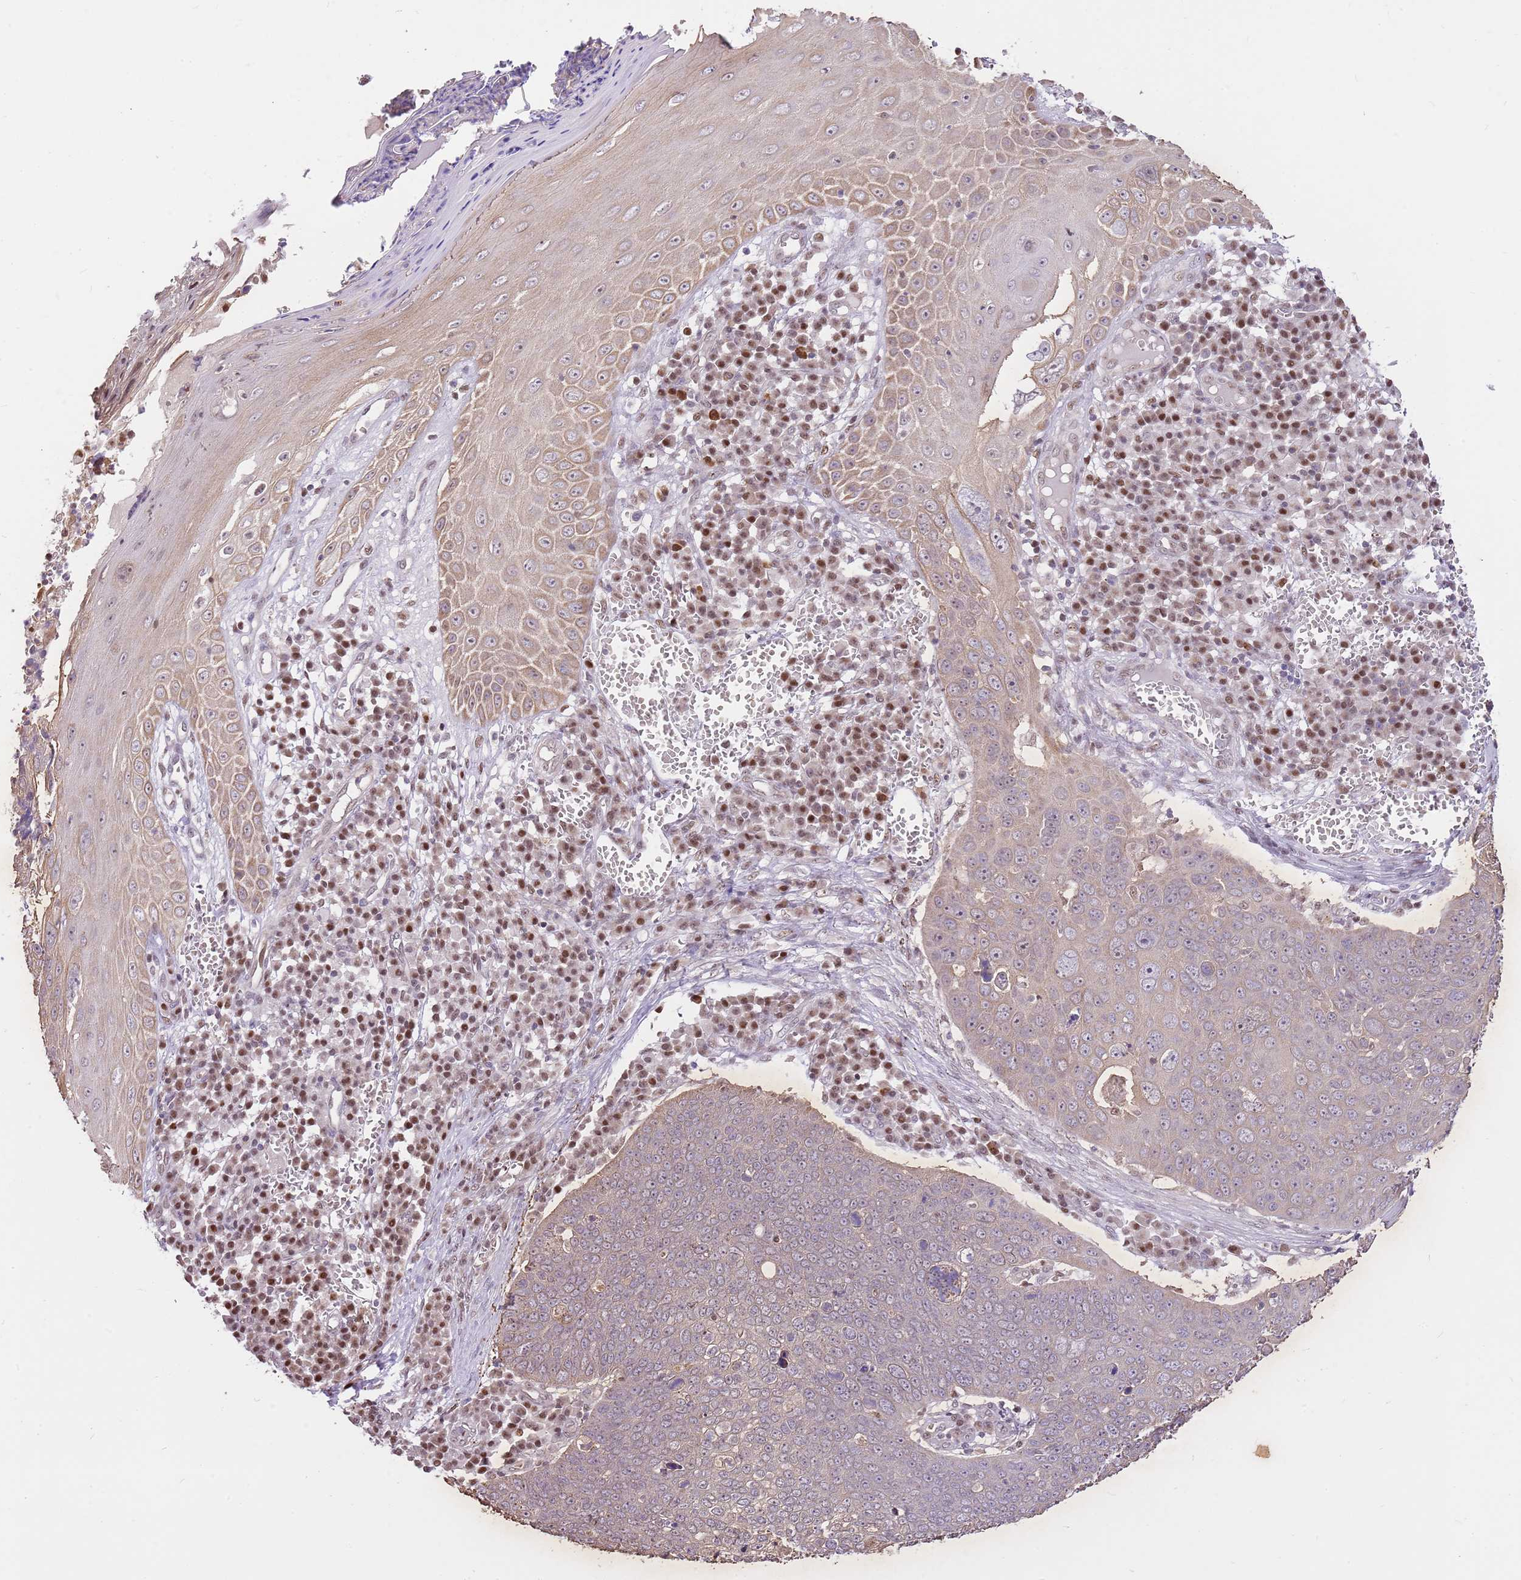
{"staining": {"intensity": "weak", "quantity": "25%-75%", "location": "cytoplasmic/membranous"}, "tissue": "skin cancer", "cell_type": "Tumor cells", "image_type": "cancer", "snomed": [{"axis": "morphology", "description": "Squamous cell carcinoma, NOS"}, {"axis": "topography", "description": "Skin"}], "caption": "Immunohistochemical staining of human skin cancer shows weak cytoplasmic/membranous protein positivity in approximately 25%-75% of tumor cells. The protein is shown in brown color, while the nuclei are stained blue.", "gene": "RFK", "patient": {"sex": "male", "age": 71}}